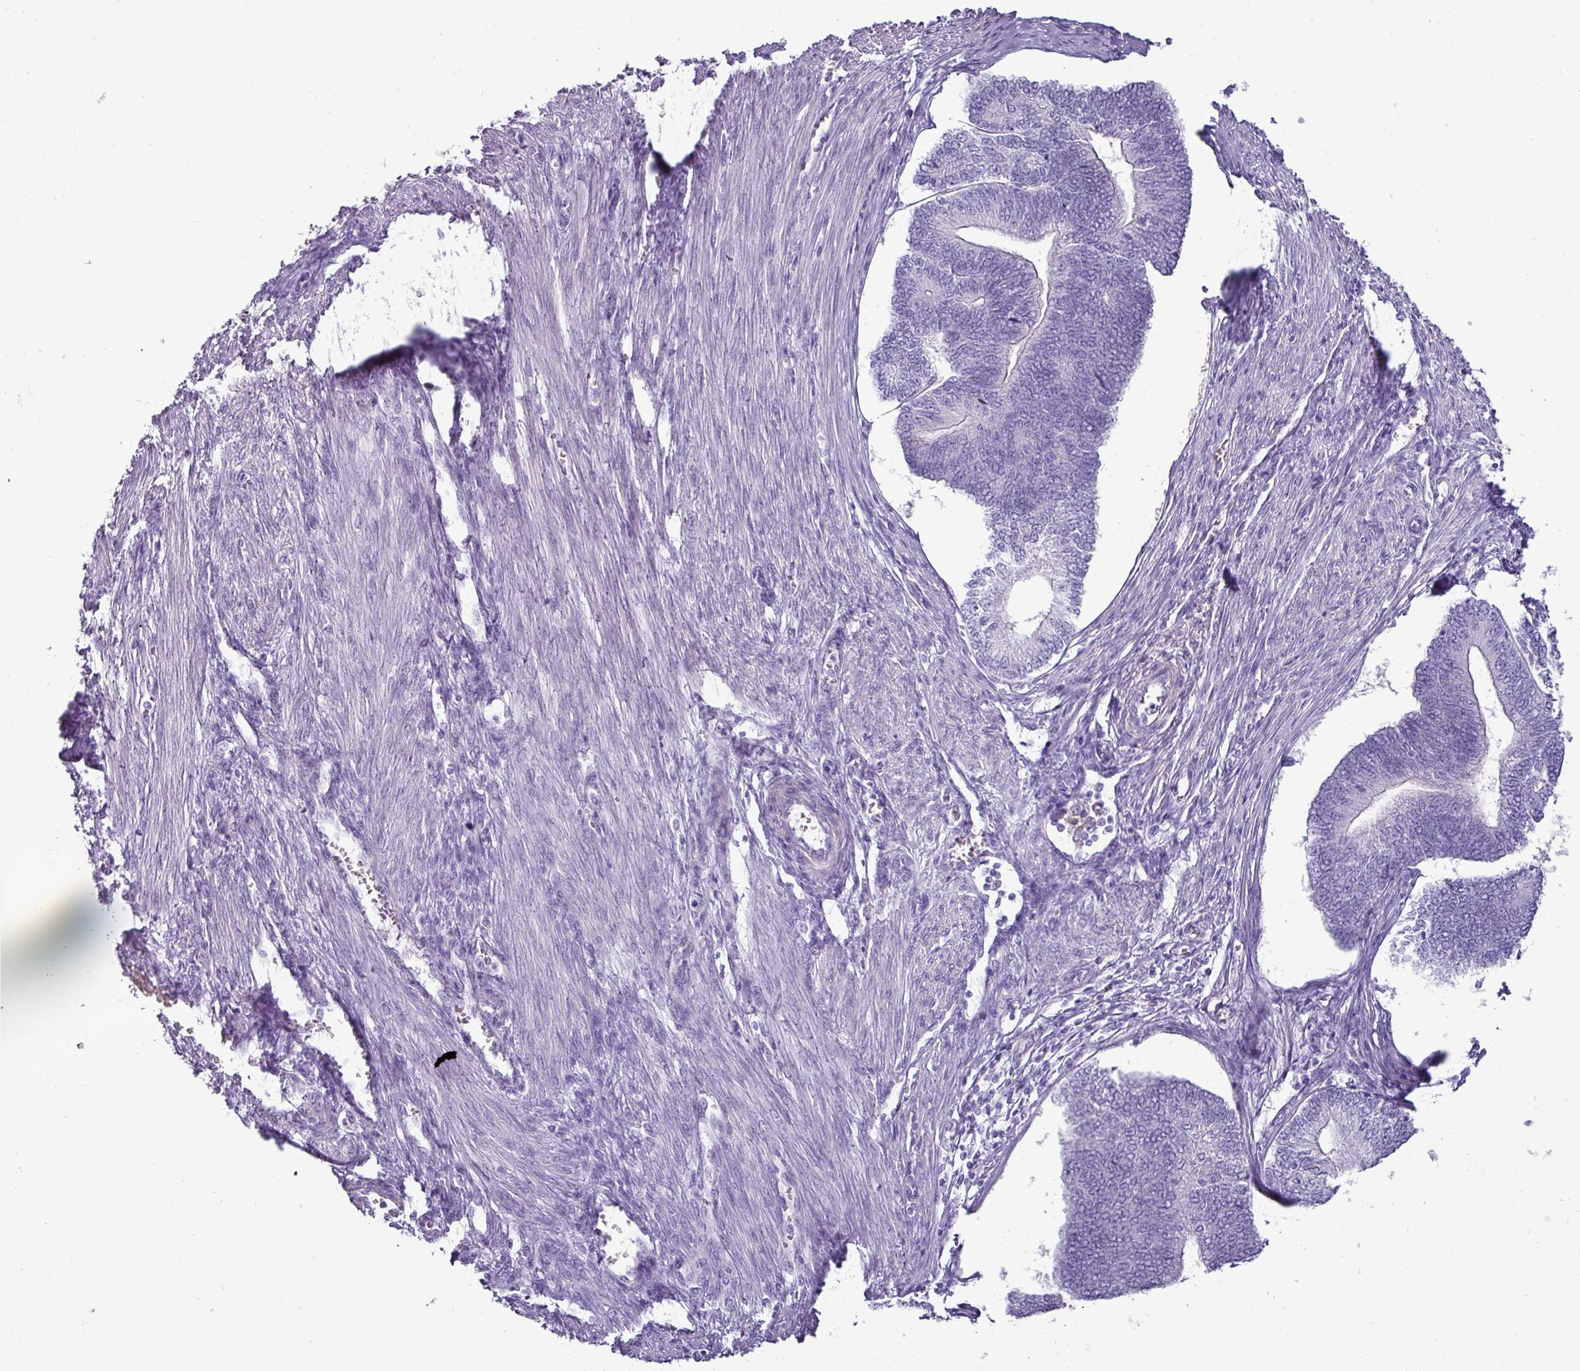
{"staining": {"intensity": "negative", "quantity": "none", "location": "none"}, "tissue": "endometrial cancer", "cell_type": "Tumor cells", "image_type": "cancer", "snomed": [{"axis": "morphology", "description": "Adenocarcinoma, NOS"}, {"axis": "topography", "description": "Endometrium"}], "caption": "Human endometrial adenocarcinoma stained for a protein using IHC reveals no positivity in tumor cells.", "gene": "GSTA3", "patient": {"sex": "female", "age": 68}}